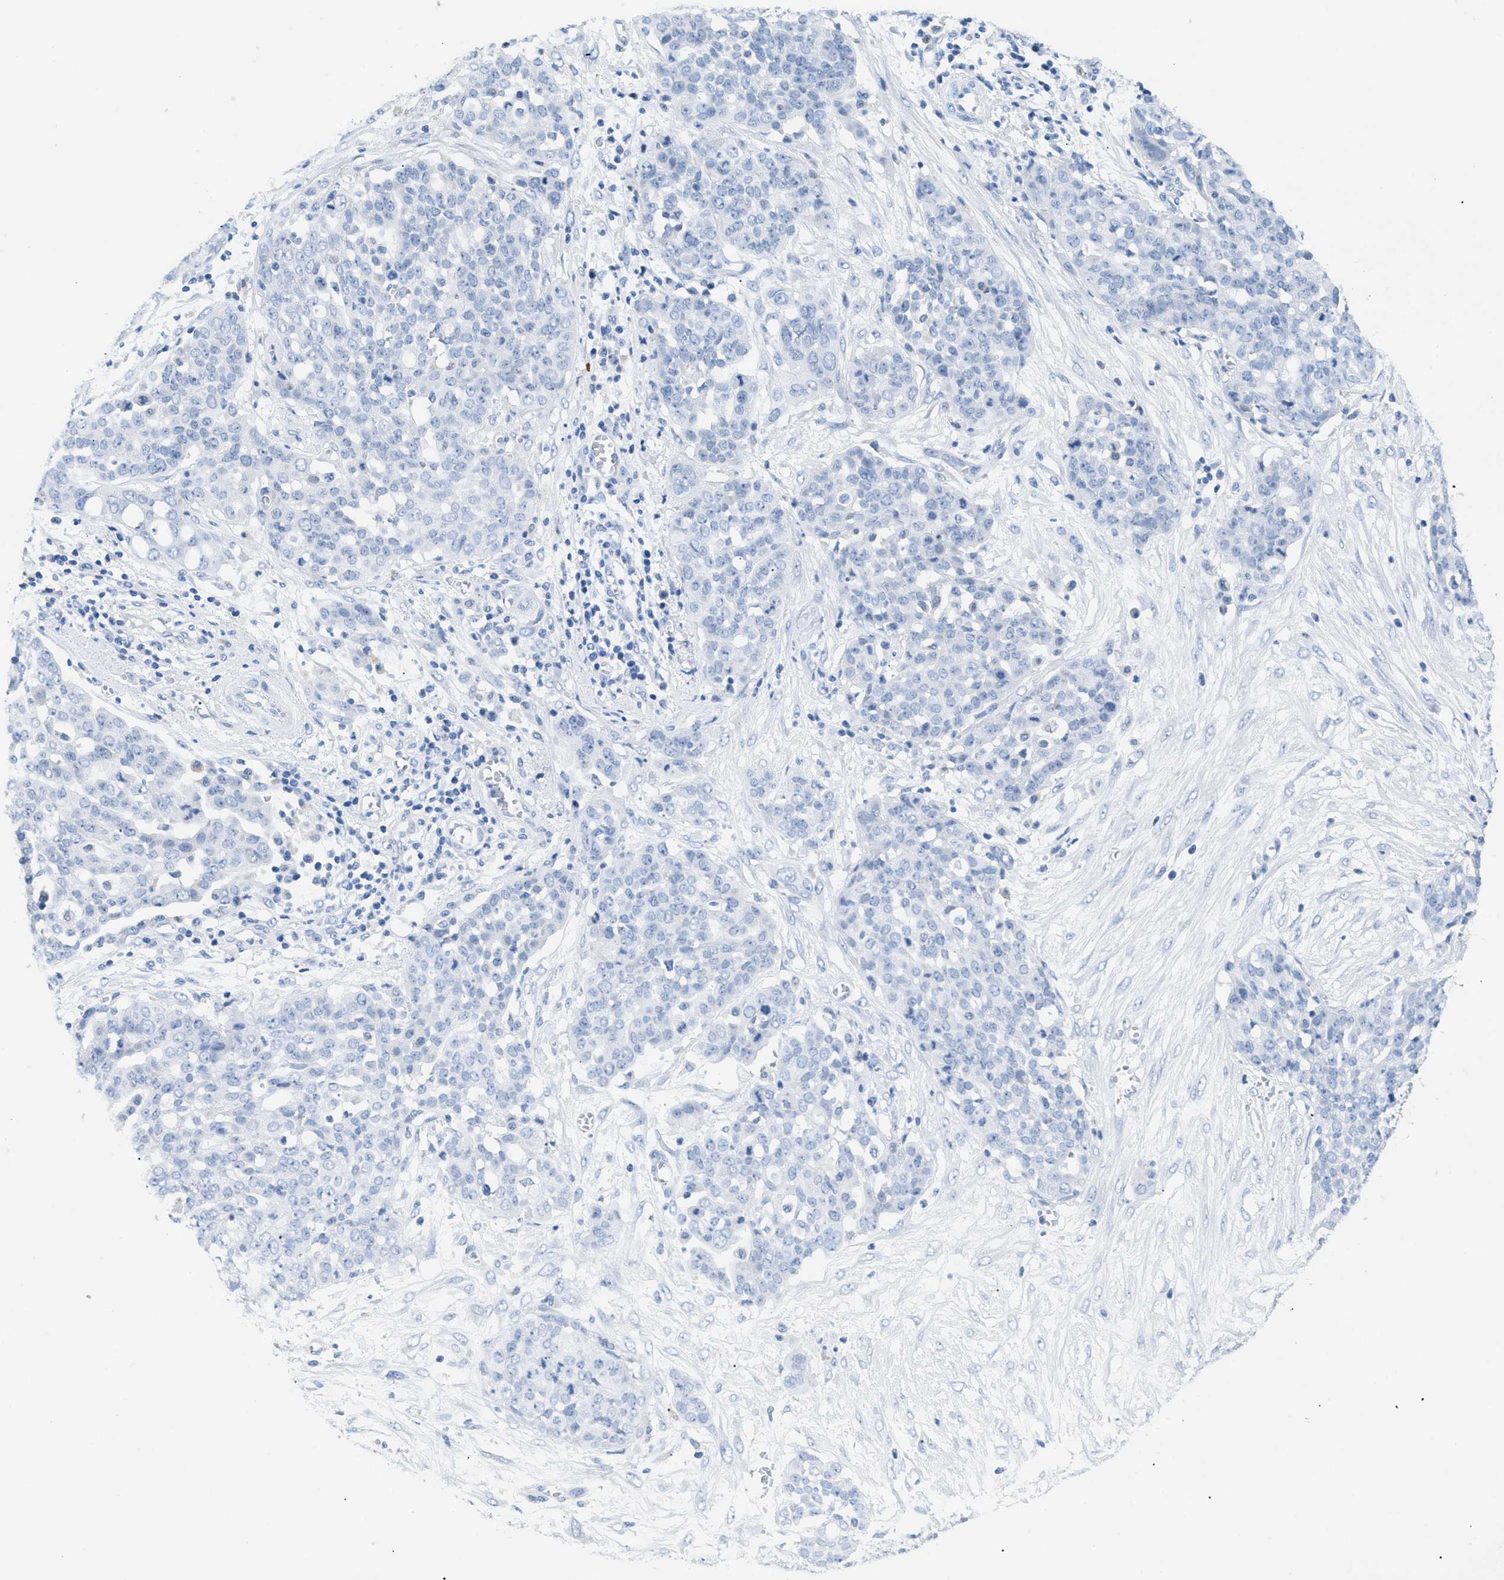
{"staining": {"intensity": "negative", "quantity": "none", "location": "none"}, "tissue": "ovarian cancer", "cell_type": "Tumor cells", "image_type": "cancer", "snomed": [{"axis": "morphology", "description": "Cystadenocarcinoma, serous, NOS"}, {"axis": "topography", "description": "Soft tissue"}, {"axis": "topography", "description": "Ovary"}], "caption": "An image of ovarian cancer (serous cystadenocarcinoma) stained for a protein exhibits no brown staining in tumor cells.", "gene": "APOBEC2", "patient": {"sex": "female", "age": 57}}